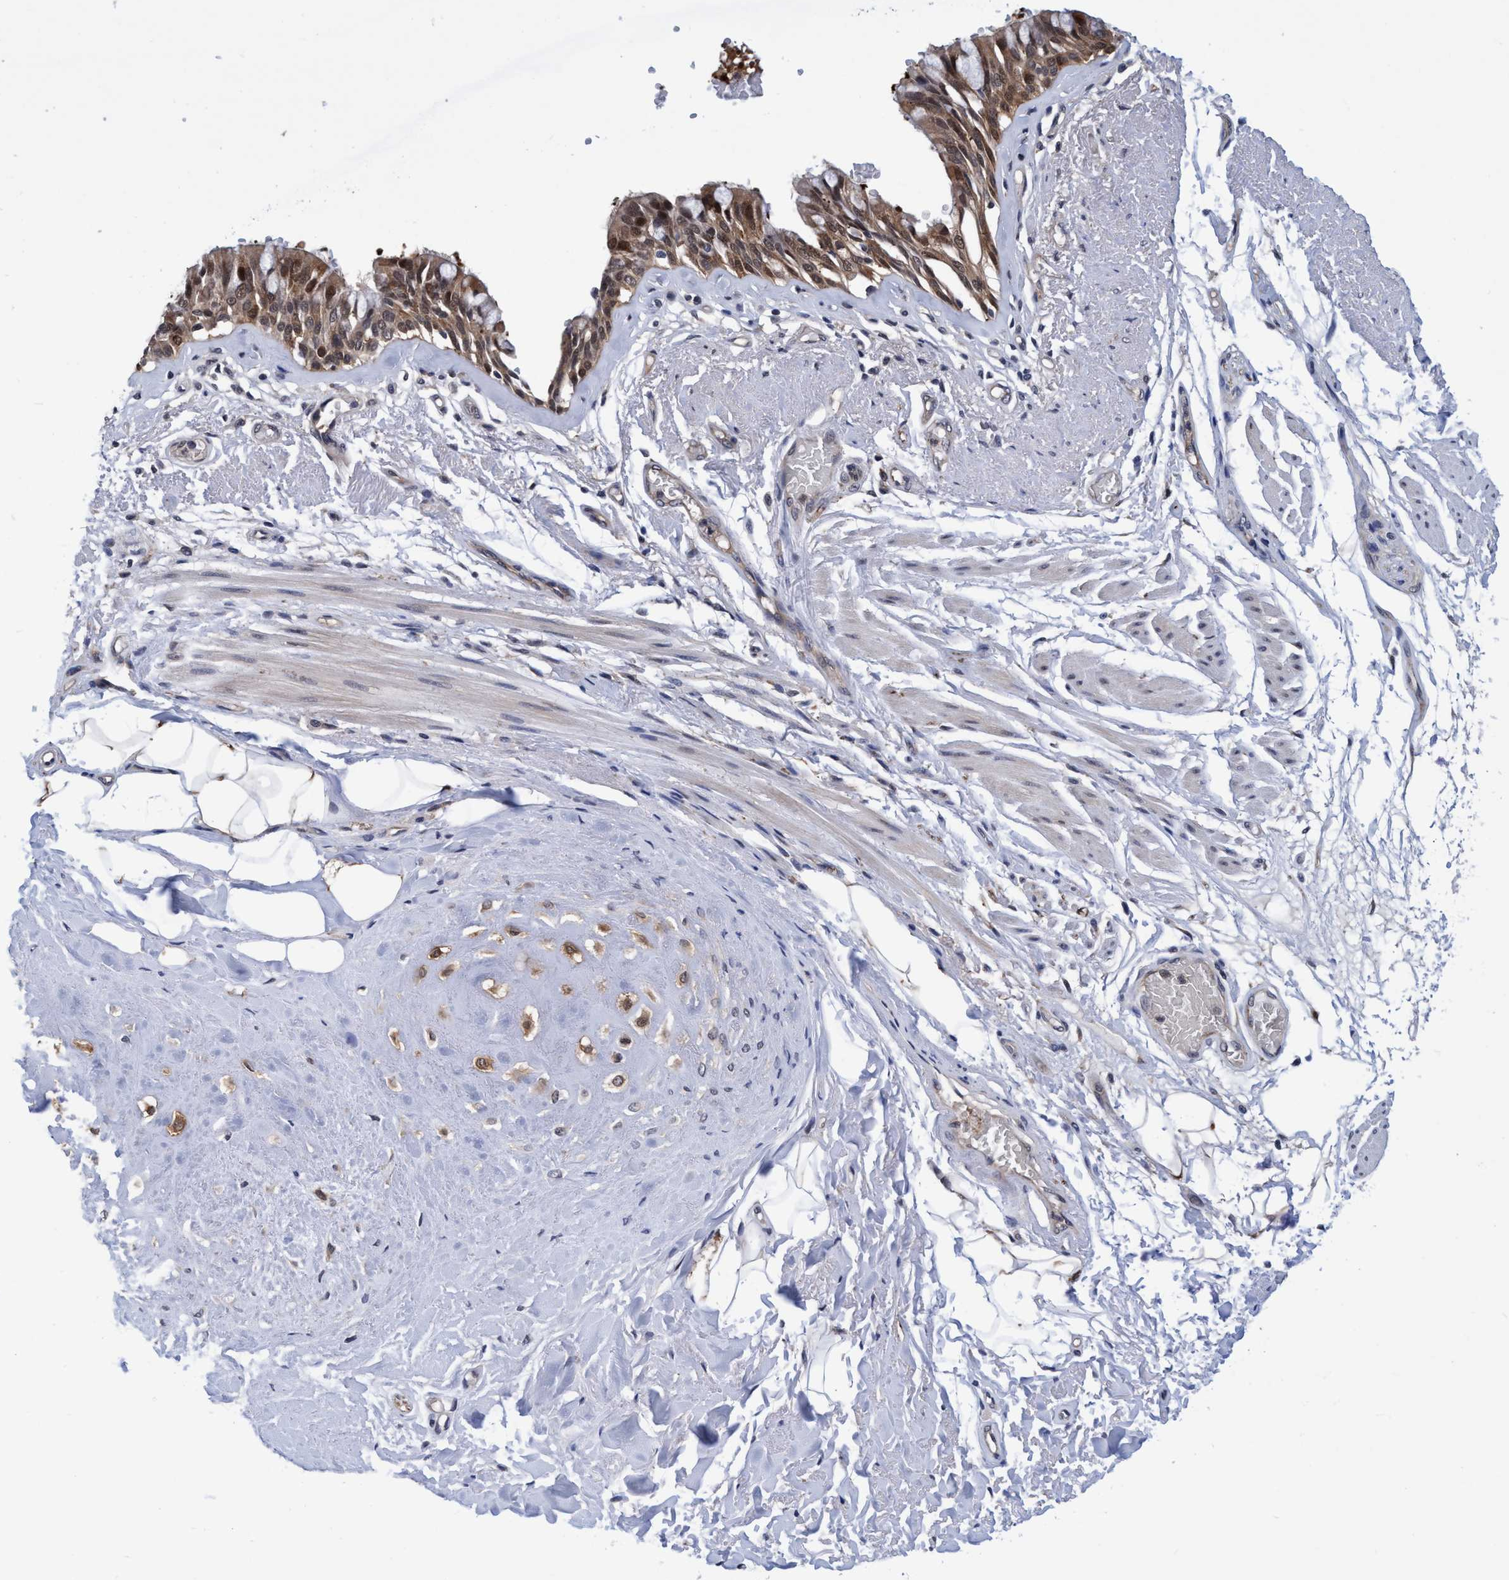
{"staining": {"intensity": "moderate", "quantity": ">75%", "location": "cytoplasmic/membranous"}, "tissue": "bronchus", "cell_type": "Respiratory epithelial cells", "image_type": "normal", "snomed": [{"axis": "morphology", "description": "Normal tissue, NOS"}, {"axis": "topography", "description": "Bronchus"}], "caption": "Immunohistochemical staining of normal bronchus demonstrates >75% levels of moderate cytoplasmic/membranous protein positivity in approximately >75% of respiratory epithelial cells.", "gene": "PSMD12", "patient": {"sex": "male", "age": 66}}